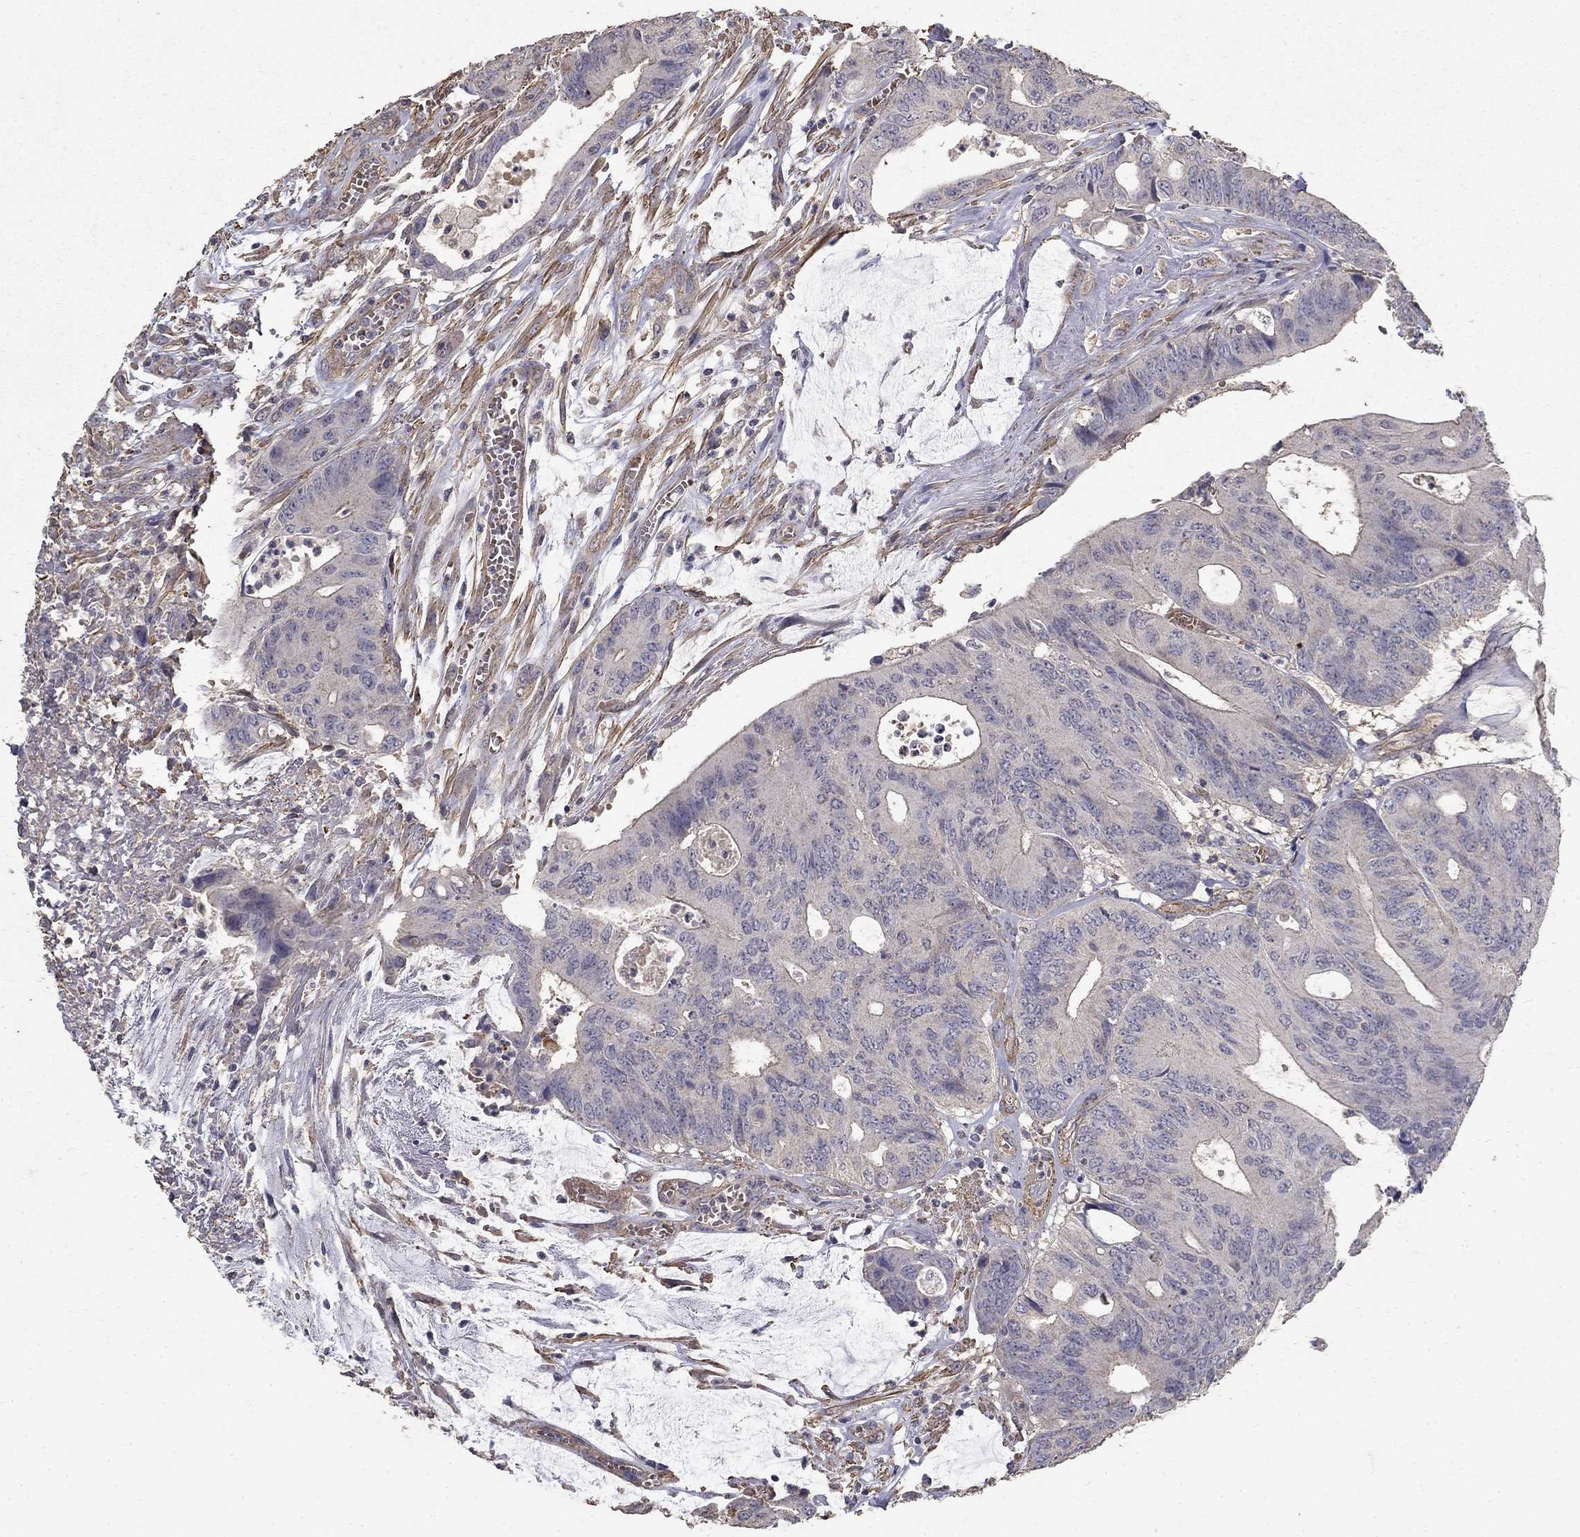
{"staining": {"intensity": "negative", "quantity": "none", "location": "none"}, "tissue": "colorectal cancer", "cell_type": "Tumor cells", "image_type": "cancer", "snomed": [{"axis": "morphology", "description": "Normal tissue, NOS"}, {"axis": "morphology", "description": "Adenocarcinoma, NOS"}, {"axis": "topography", "description": "Colon"}], "caption": "Human colorectal cancer (adenocarcinoma) stained for a protein using IHC shows no staining in tumor cells.", "gene": "MPP2", "patient": {"sex": "male", "age": 65}}